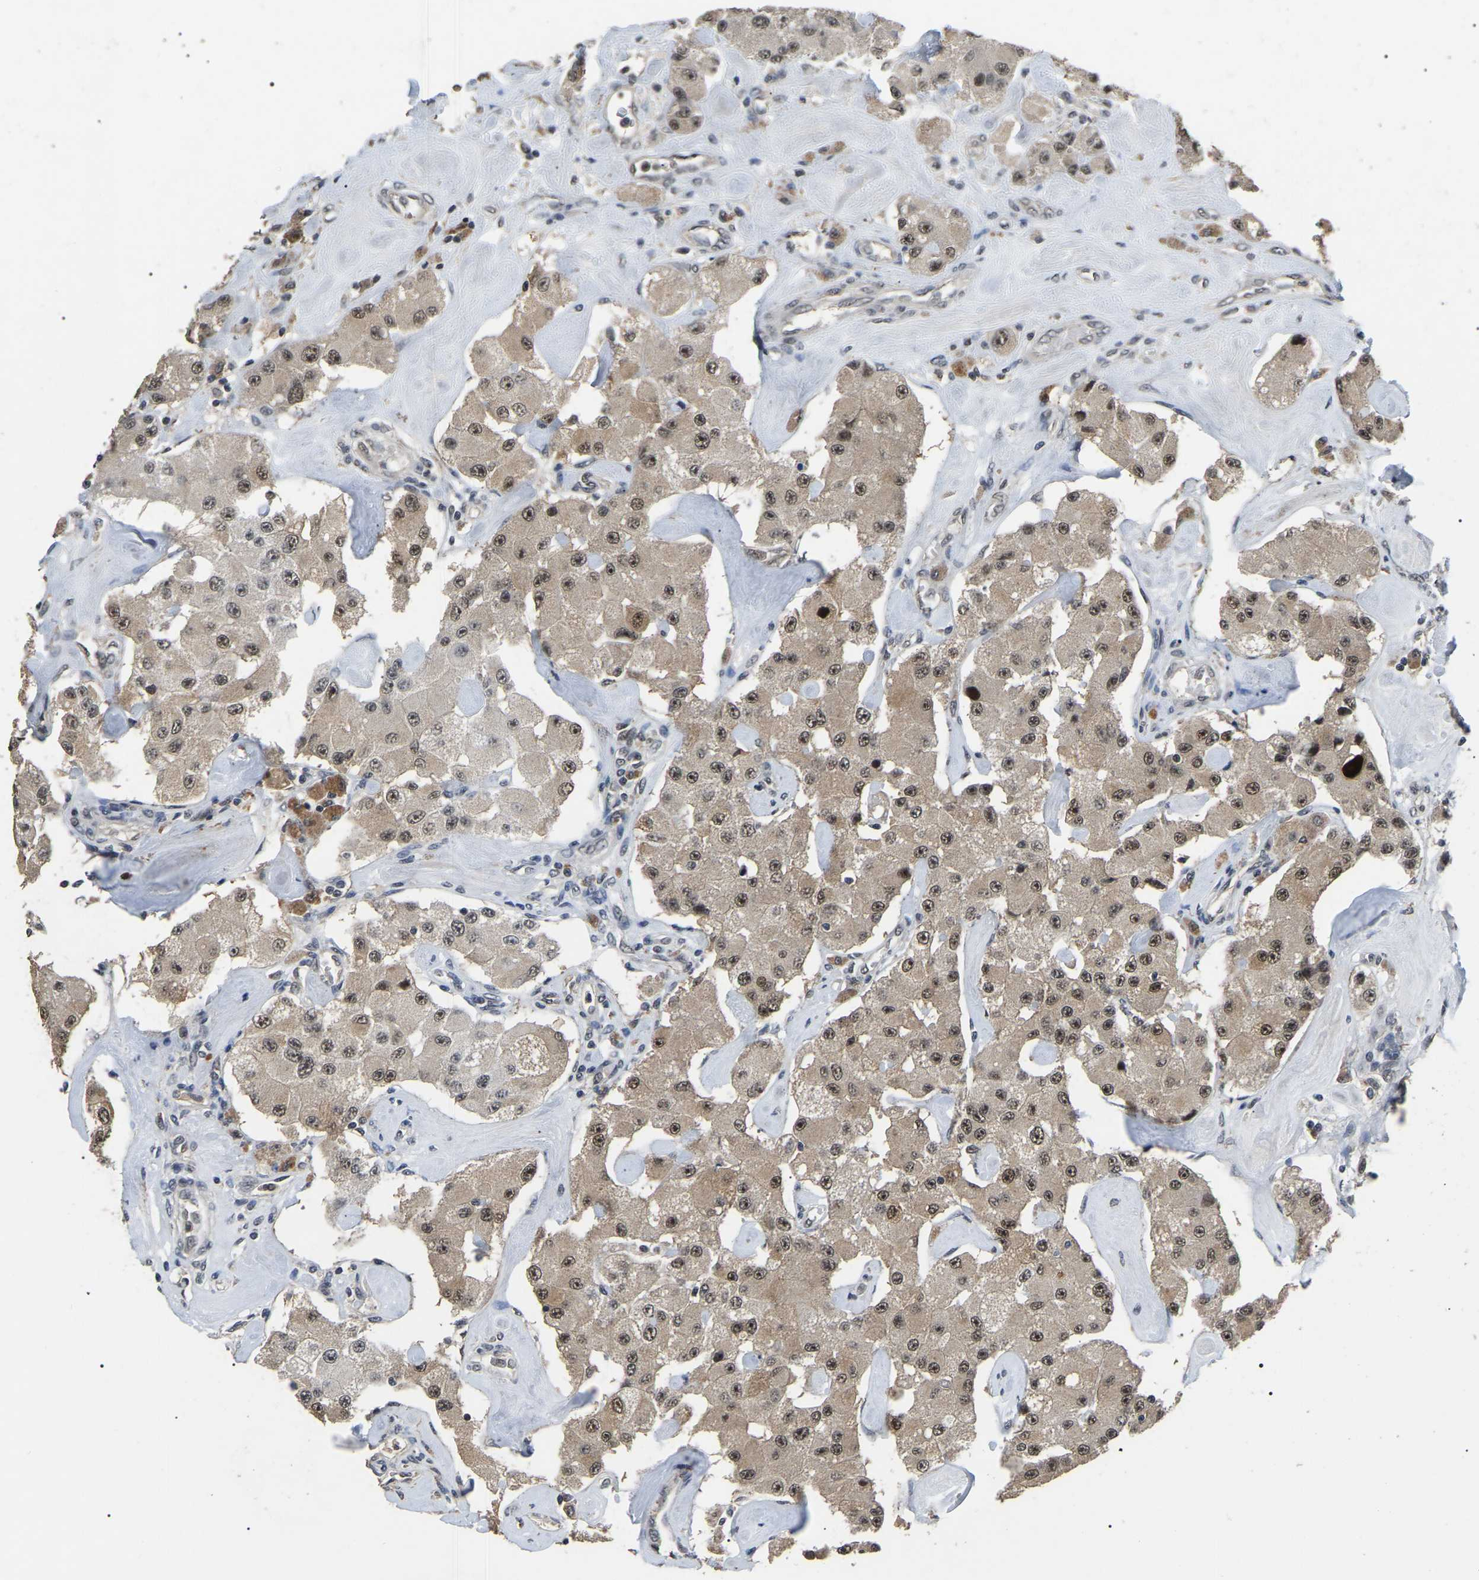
{"staining": {"intensity": "moderate", "quantity": ">75%", "location": "cytoplasmic/membranous,nuclear"}, "tissue": "carcinoid", "cell_type": "Tumor cells", "image_type": "cancer", "snomed": [{"axis": "morphology", "description": "Carcinoid, malignant, NOS"}, {"axis": "topography", "description": "Pancreas"}], "caption": "This photomicrograph demonstrates immunohistochemistry (IHC) staining of carcinoid, with medium moderate cytoplasmic/membranous and nuclear staining in approximately >75% of tumor cells.", "gene": "PPM1E", "patient": {"sex": "male", "age": 41}}